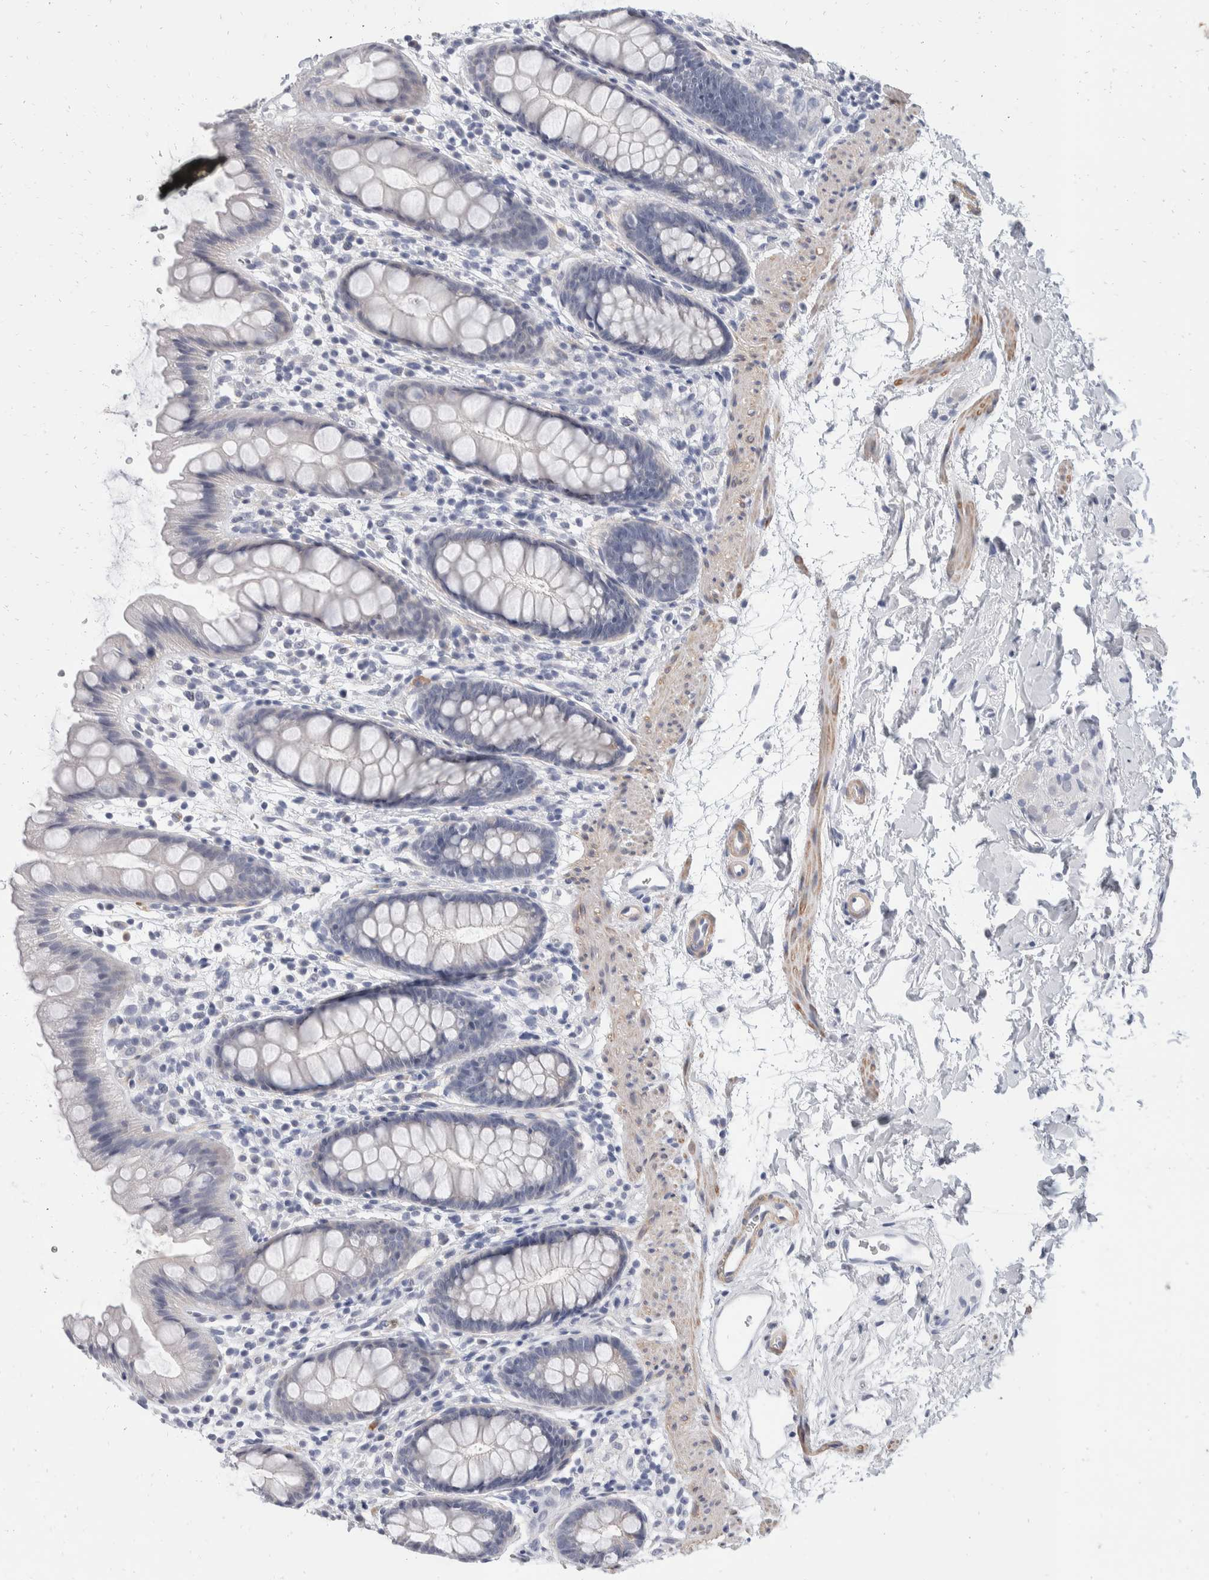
{"staining": {"intensity": "negative", "quantity": "none", "location": "none"}, "tissue": "rectum", "cell_type": "Glandular cells", "image_type": "normal", "snomed": [{"axis": "morphology", "description": "Normal tissue, NOS"}, {"axis": "topography", "description": "Rectum"}], "caption": "Histopathology image shows no protein staining in glandular cells of benign rectum.", "gene": "CATSPERD", "patient": {"sex": "female", "age": 65}}